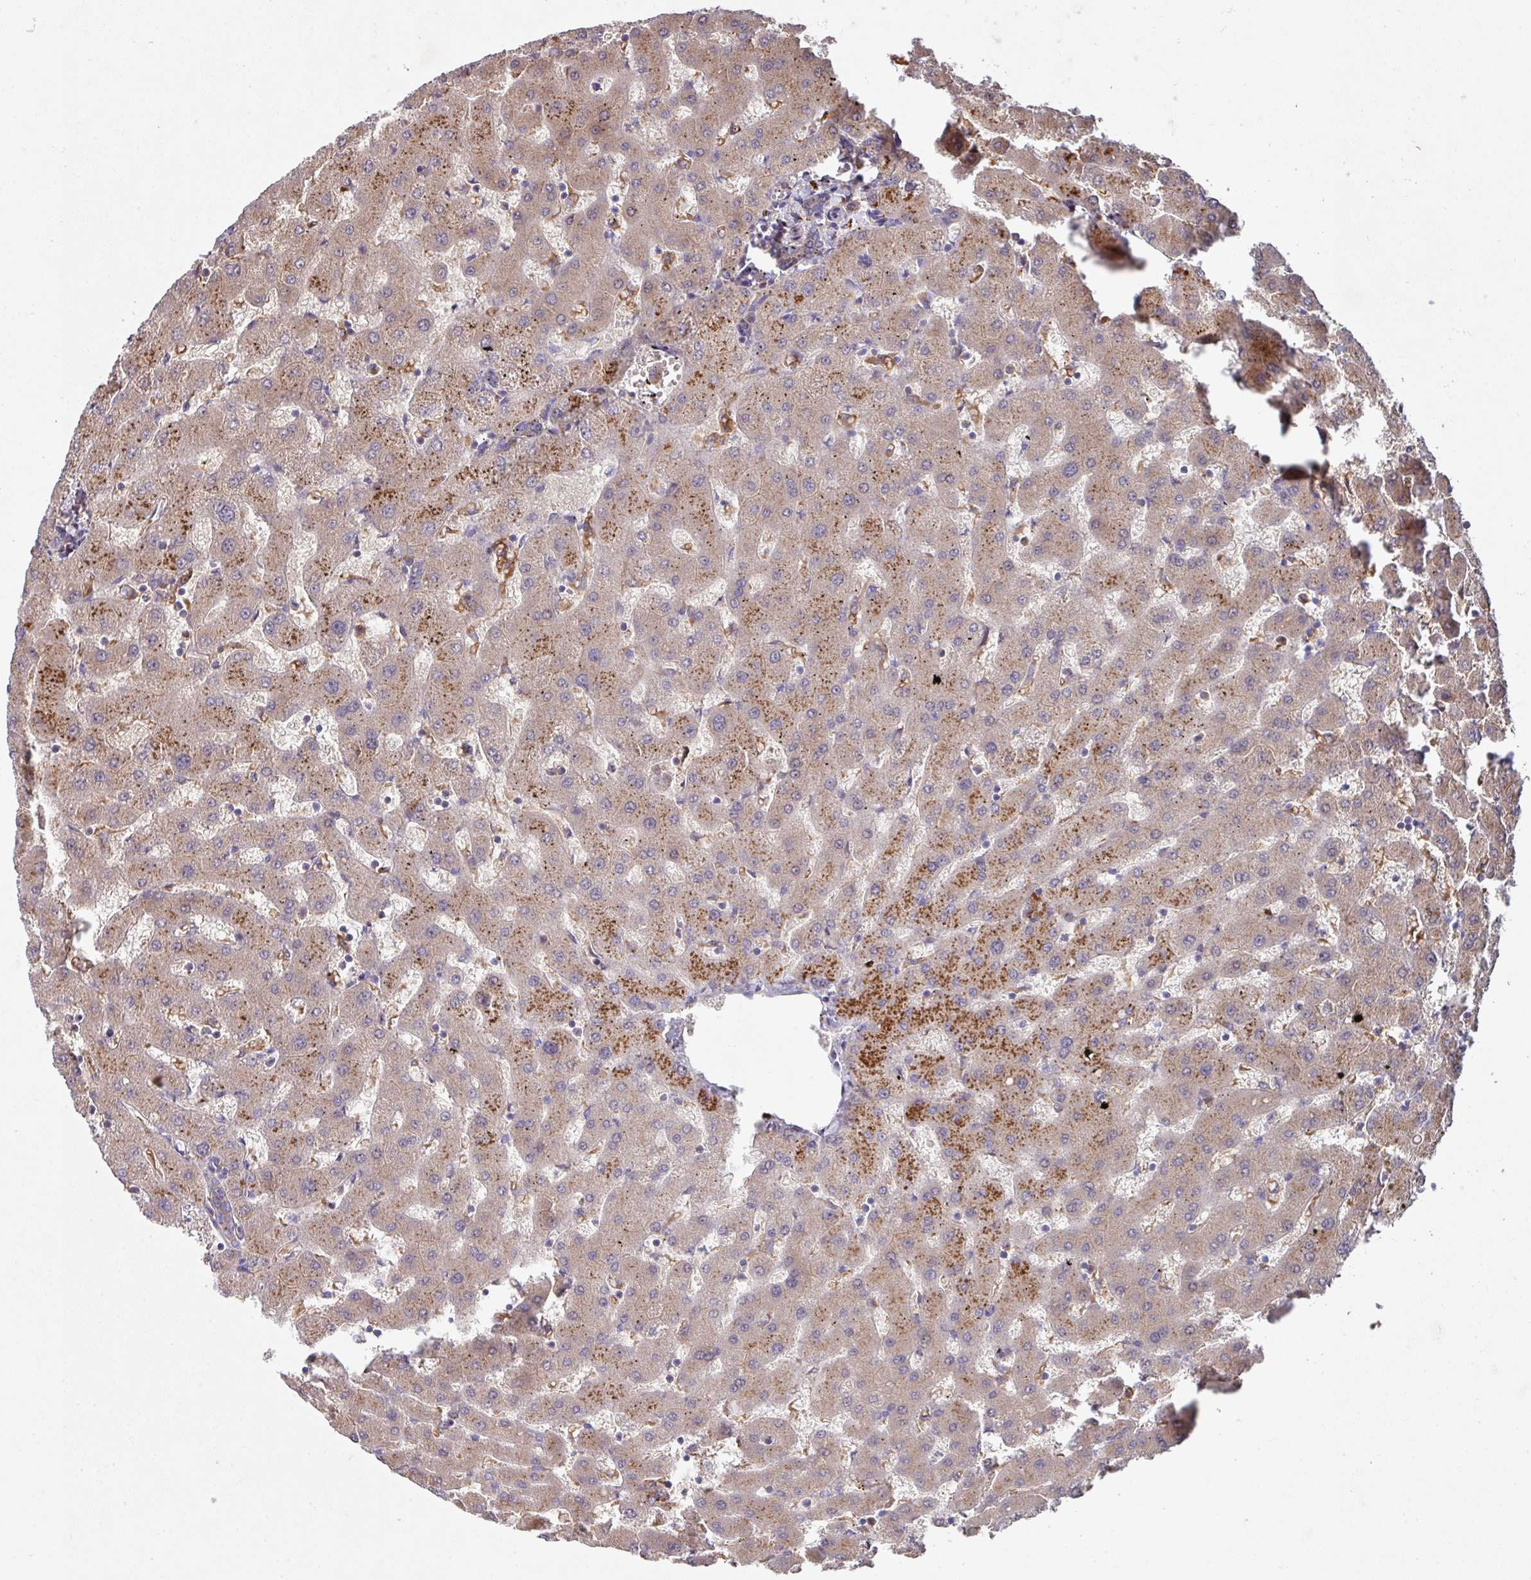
{"staining": {"intensity": "weak", "quantity": "<25%", "location": "cytoplasmic/membranous"}, "tissue": "liver", "cell_type": "Cholangiocytes", "image_type": "normal", "snomed": [{"axis": "morphology", "description": "Normal tissue, NOS"}, {"axis": "topography", "description": "Liver"}], "caption": "Cholangiocytes are negative for protein expression in unremarkable human liver. Nuclei are stained in blue.", "gene": "TRIM14", "patient": {"sex": "female", "age": 63}}